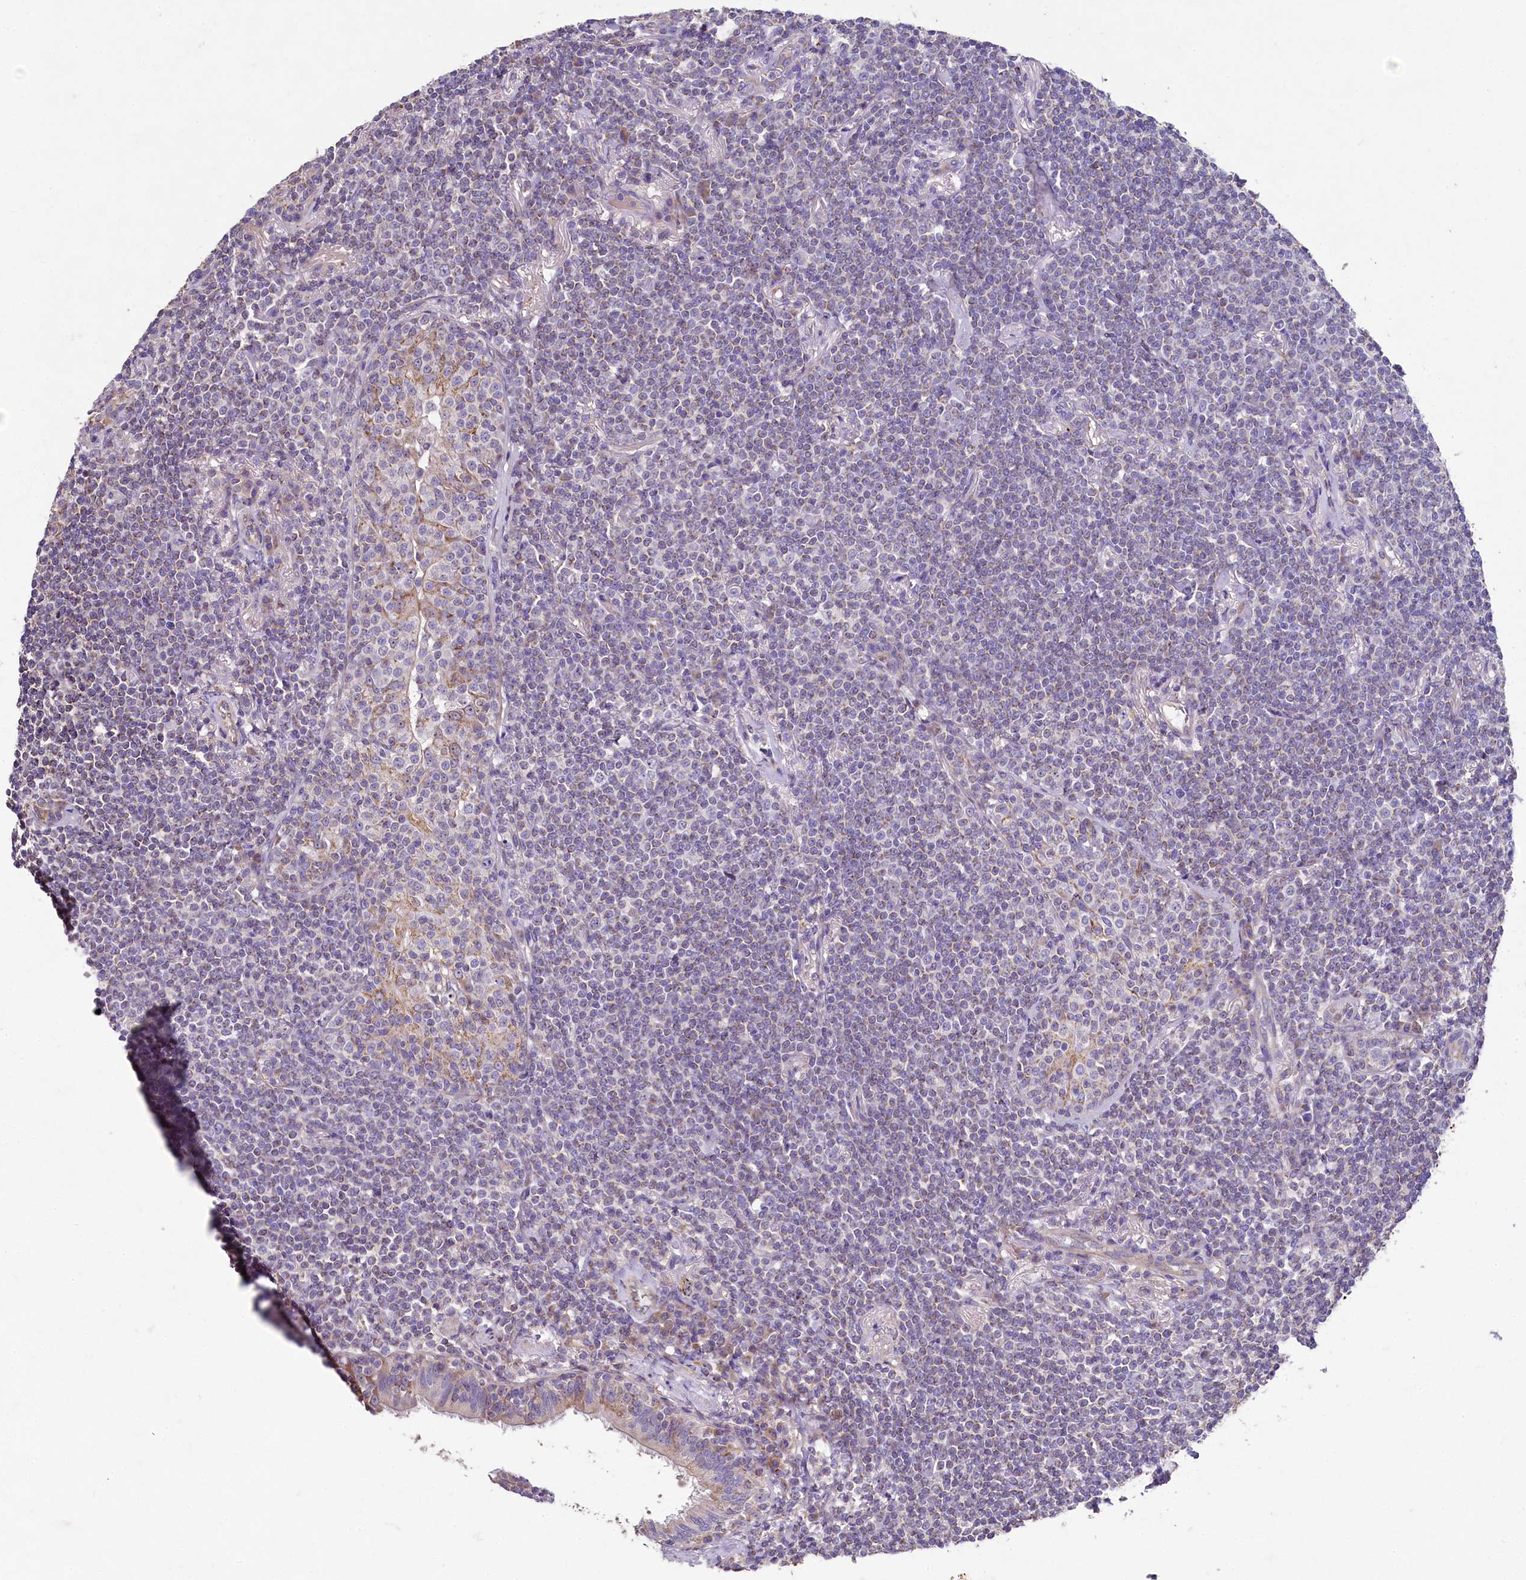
{"staining": {"intensity": "negative", "quantity": "none", "location": "none"}, "tissue": "lymphoma", "cell_type": "Tumor cells", "image_type": "cancer", "snomed": [{"axis": "morphology", "description": "Malignant lymphoma, non-Hodgkin's type, Low grade"}, {"axis": "topography", "description": "Lung"}], "caption": "A high-resolution histopathology image shows immunohistochemistry (IHC) staining of low-grade malignant lymphoma, non-Hodgkin's type, which demonstrates no significant expression in tumor cells.", "gene": "FXYD6", "patient": {"sex": "female", "age": 71}}